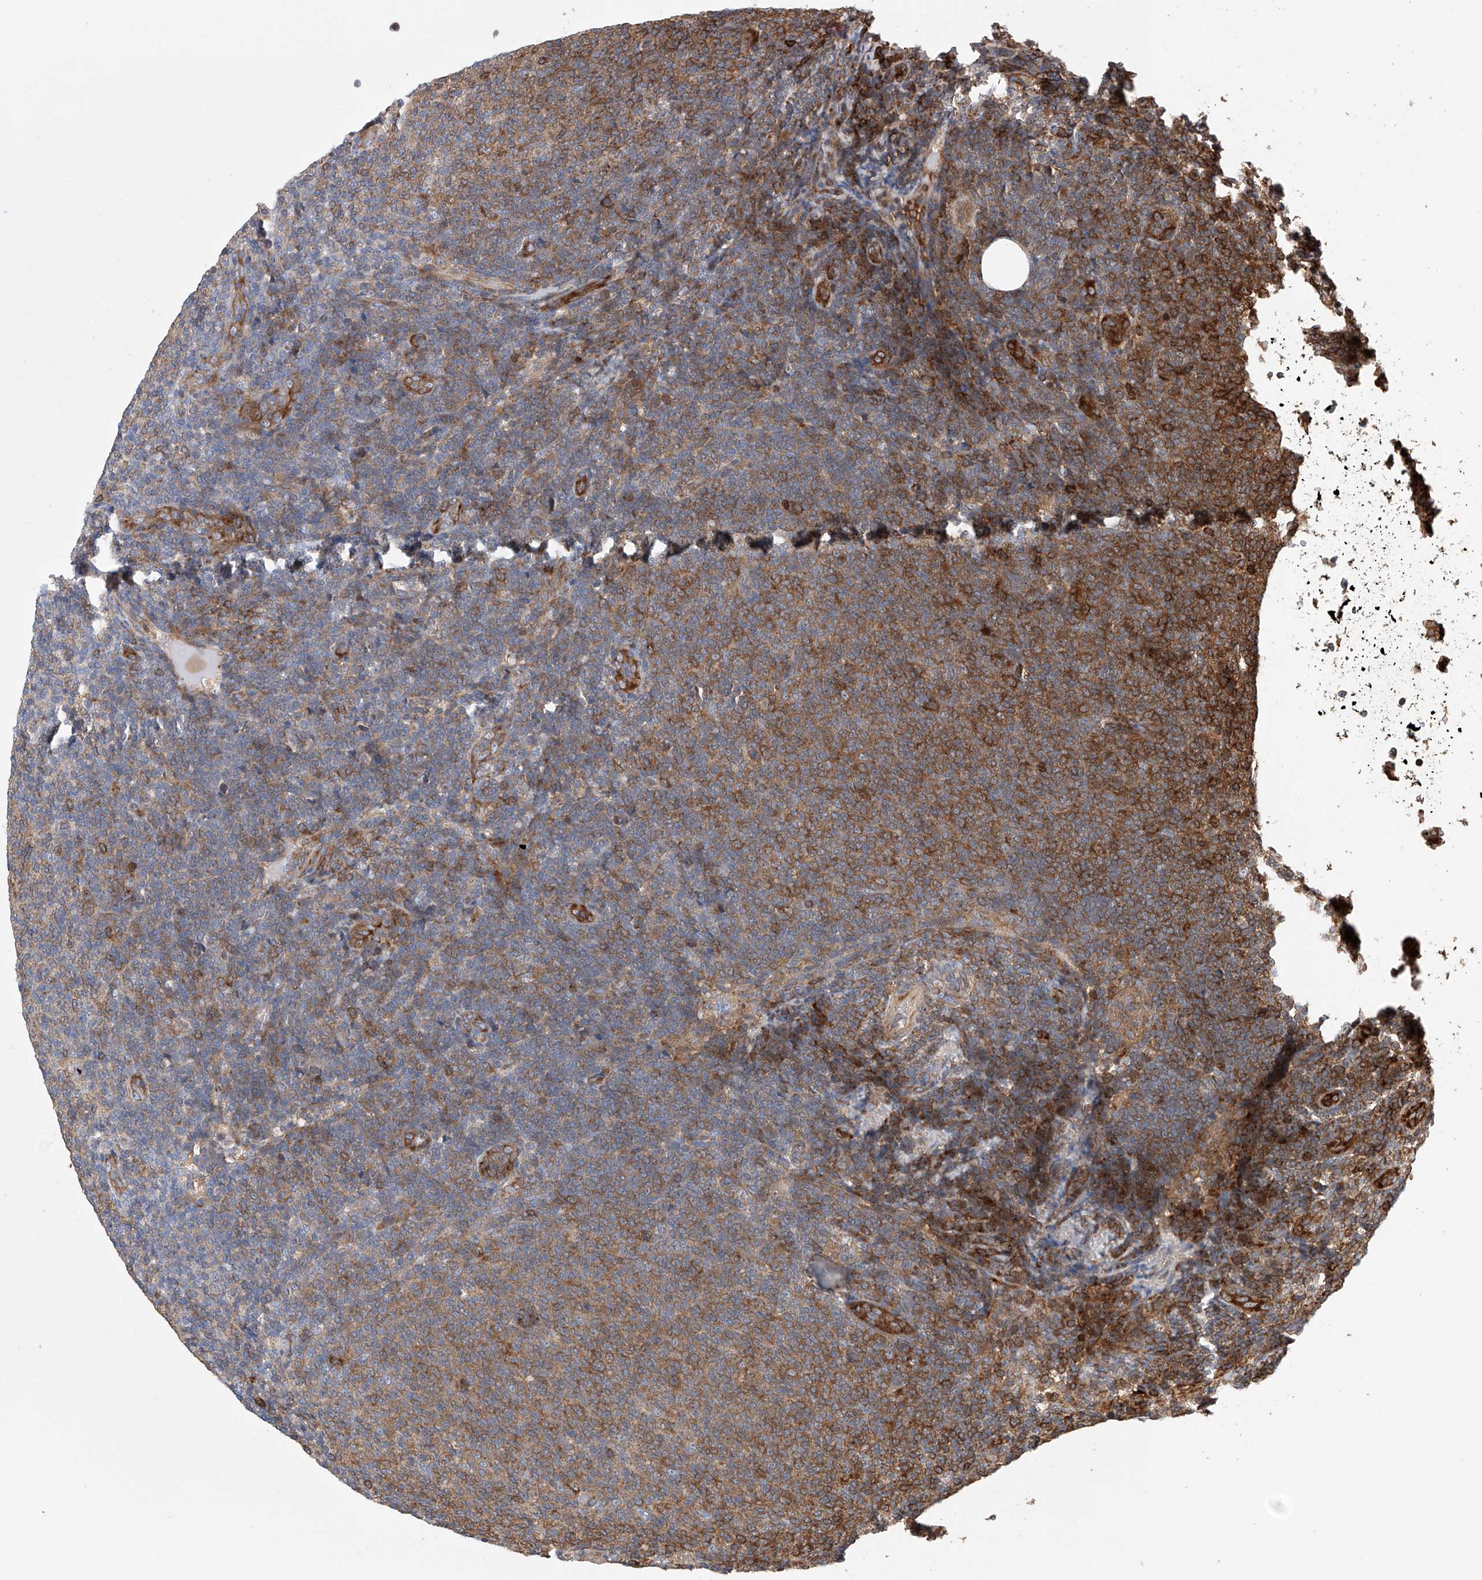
{"staining": {"intensity": "moderate", "quantity": ">75%", "location": "cytoplasmic/membranous"}, "tissue": "lymphoma", "cell_type": "Tumor cells", "image_type": "cancer", "snomed": [{"axis": "morphology", "description": "Malignant lymphoma, non-Hodgkin's type, Low grade"}, {"axis": "topography", "description": "Lymph node"}], "caption": "An image of human lymphoma stained for a protein shows moderate cytoplasmic/membranous brown staining in tumor cells.", "gene": "TIMM23", "patient": {"sex": "male", "age": 66}}